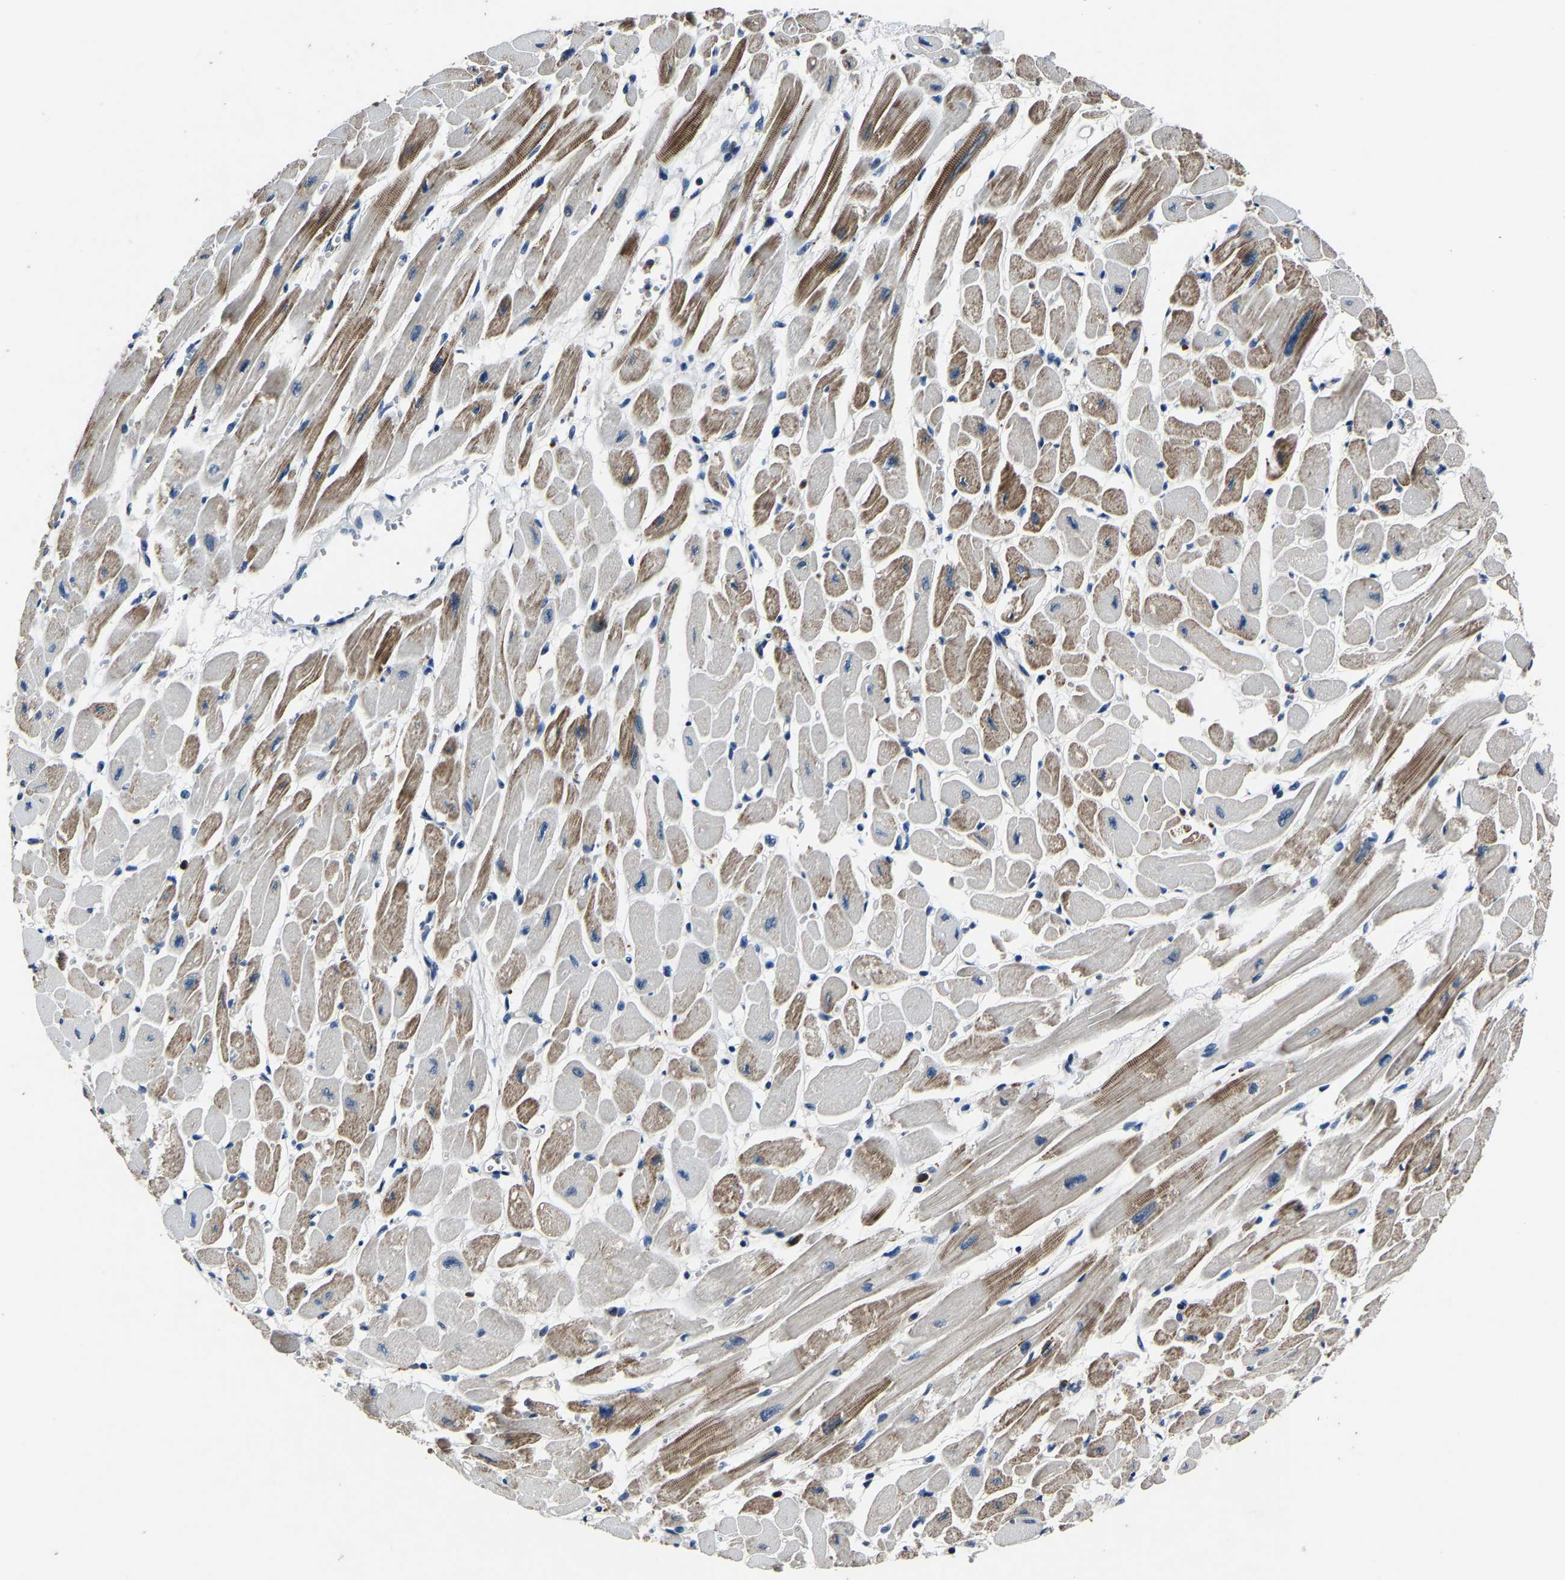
{"staining": {"intensity": "moderate", "quantity": "25%-75%", "location": "cytoplasmic/membranous"}, "tissue": "heart muscle", "cell_type": "Cardiomyocytes", "image_type": "normal", "snomed": [{"axis": "morphology", "description": "Normal tissue, NOS"}, {"axis": "topography", "description": "Heart"}], "caption": "Cardiomyocytes show medium levels of moderate cytoplasmic/membranous expression in approximately 25%-75% of cells in benign human heart muscle.", "gene": "PCNX2", "patient": {"sex": "female", "age": 54}}